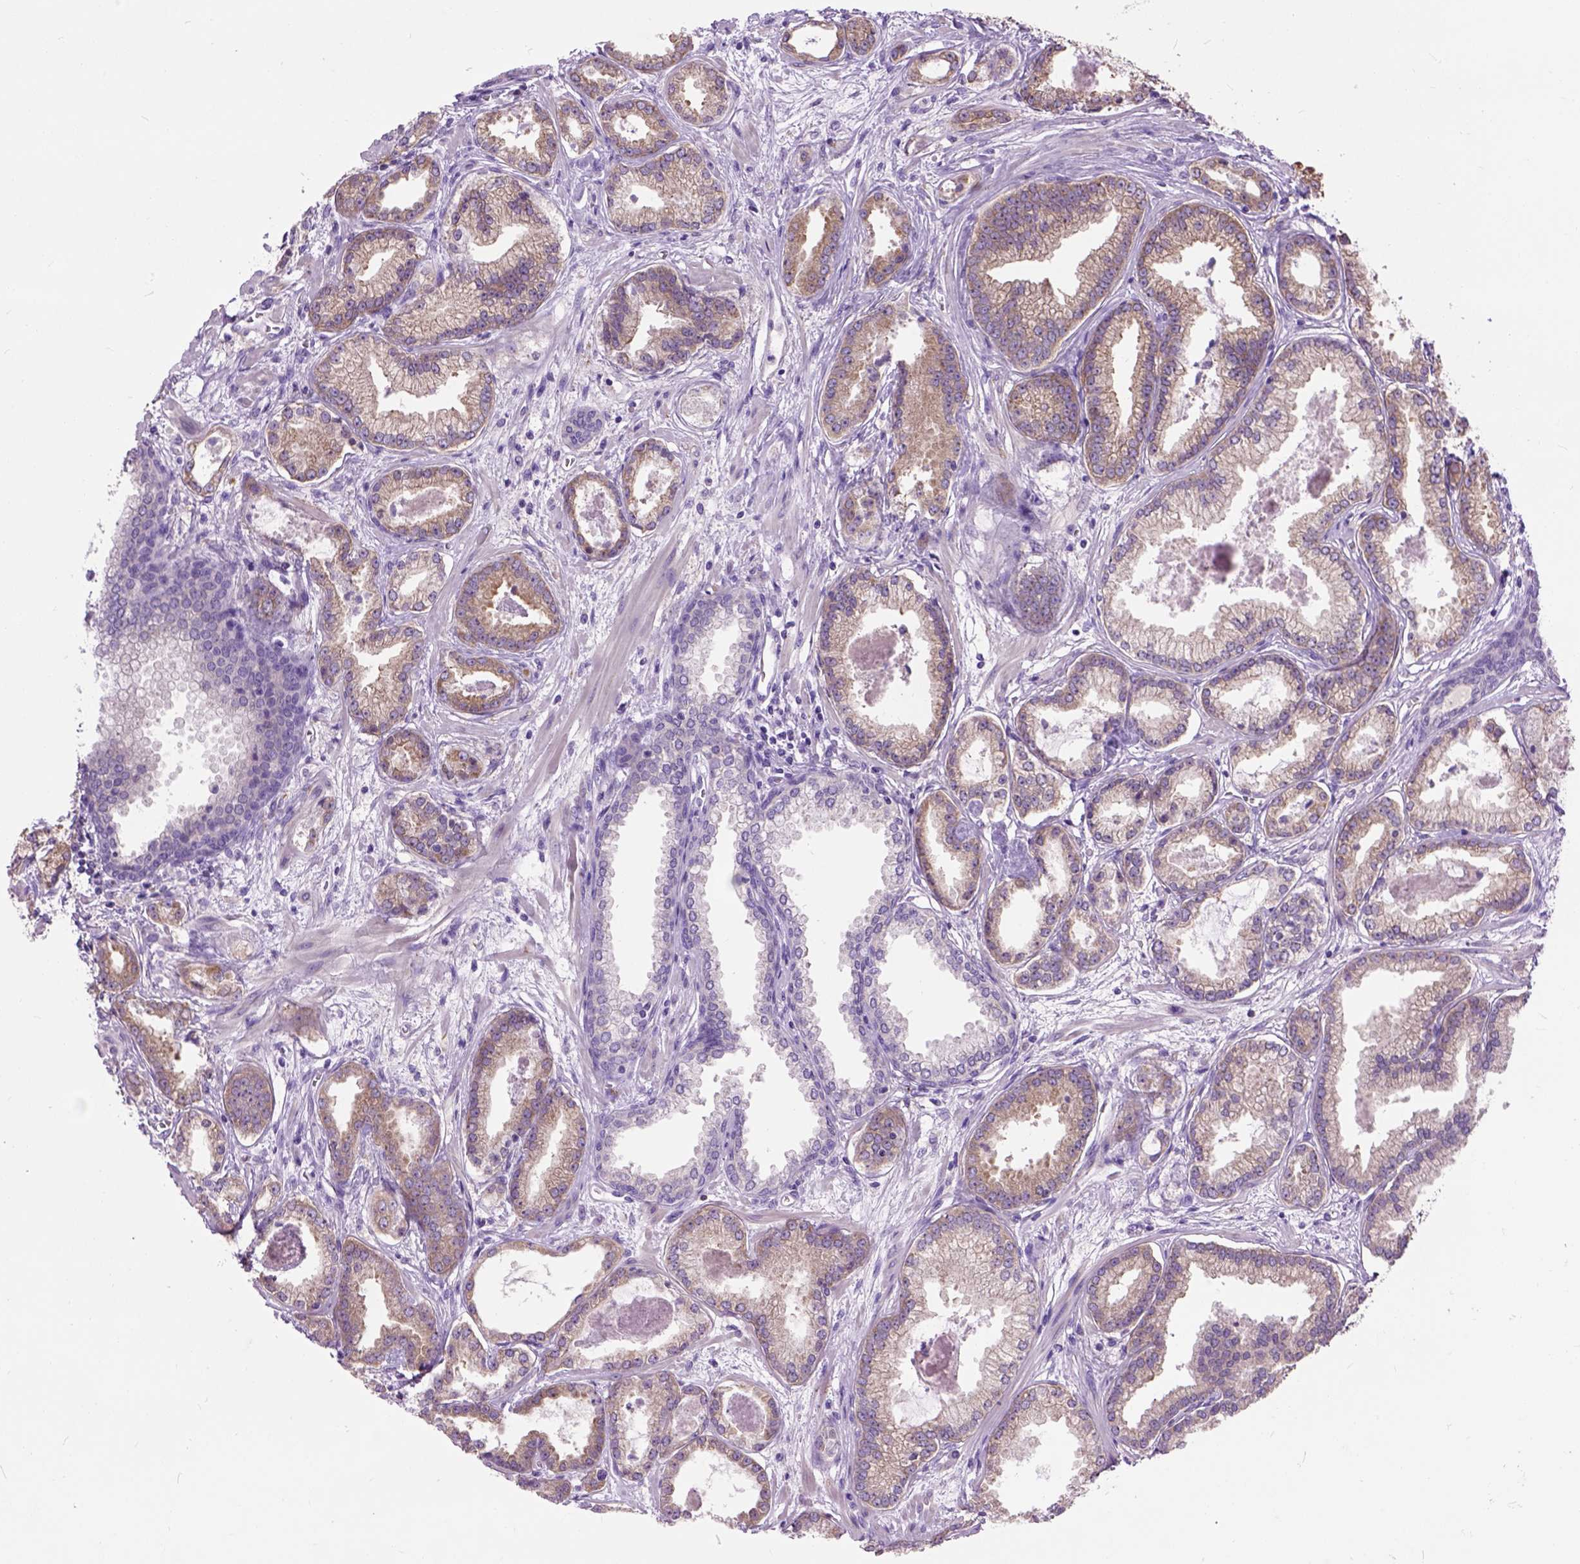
{"staining": {"intensity": "moderate", "quantity": "<25%", "location": "cytoplasmic/membranous"}, "tissue": "prostate cancer", "cell_type": "Tumor cells", "image_type": "cancer", "snomed": [{"axis": "morphology", "description": "Adenocarcinoma, Low grade"}, {"axis": "topography", "description": "Prostate"}], "caption": "Moderate cytoplasmic/membranous expression is appreciated in approximately <25% of tumor cells in adenocarcinoma (low-grade) (prostate).", "gene": "MAPT", "patient": {"sex": "male", "age": 68}}